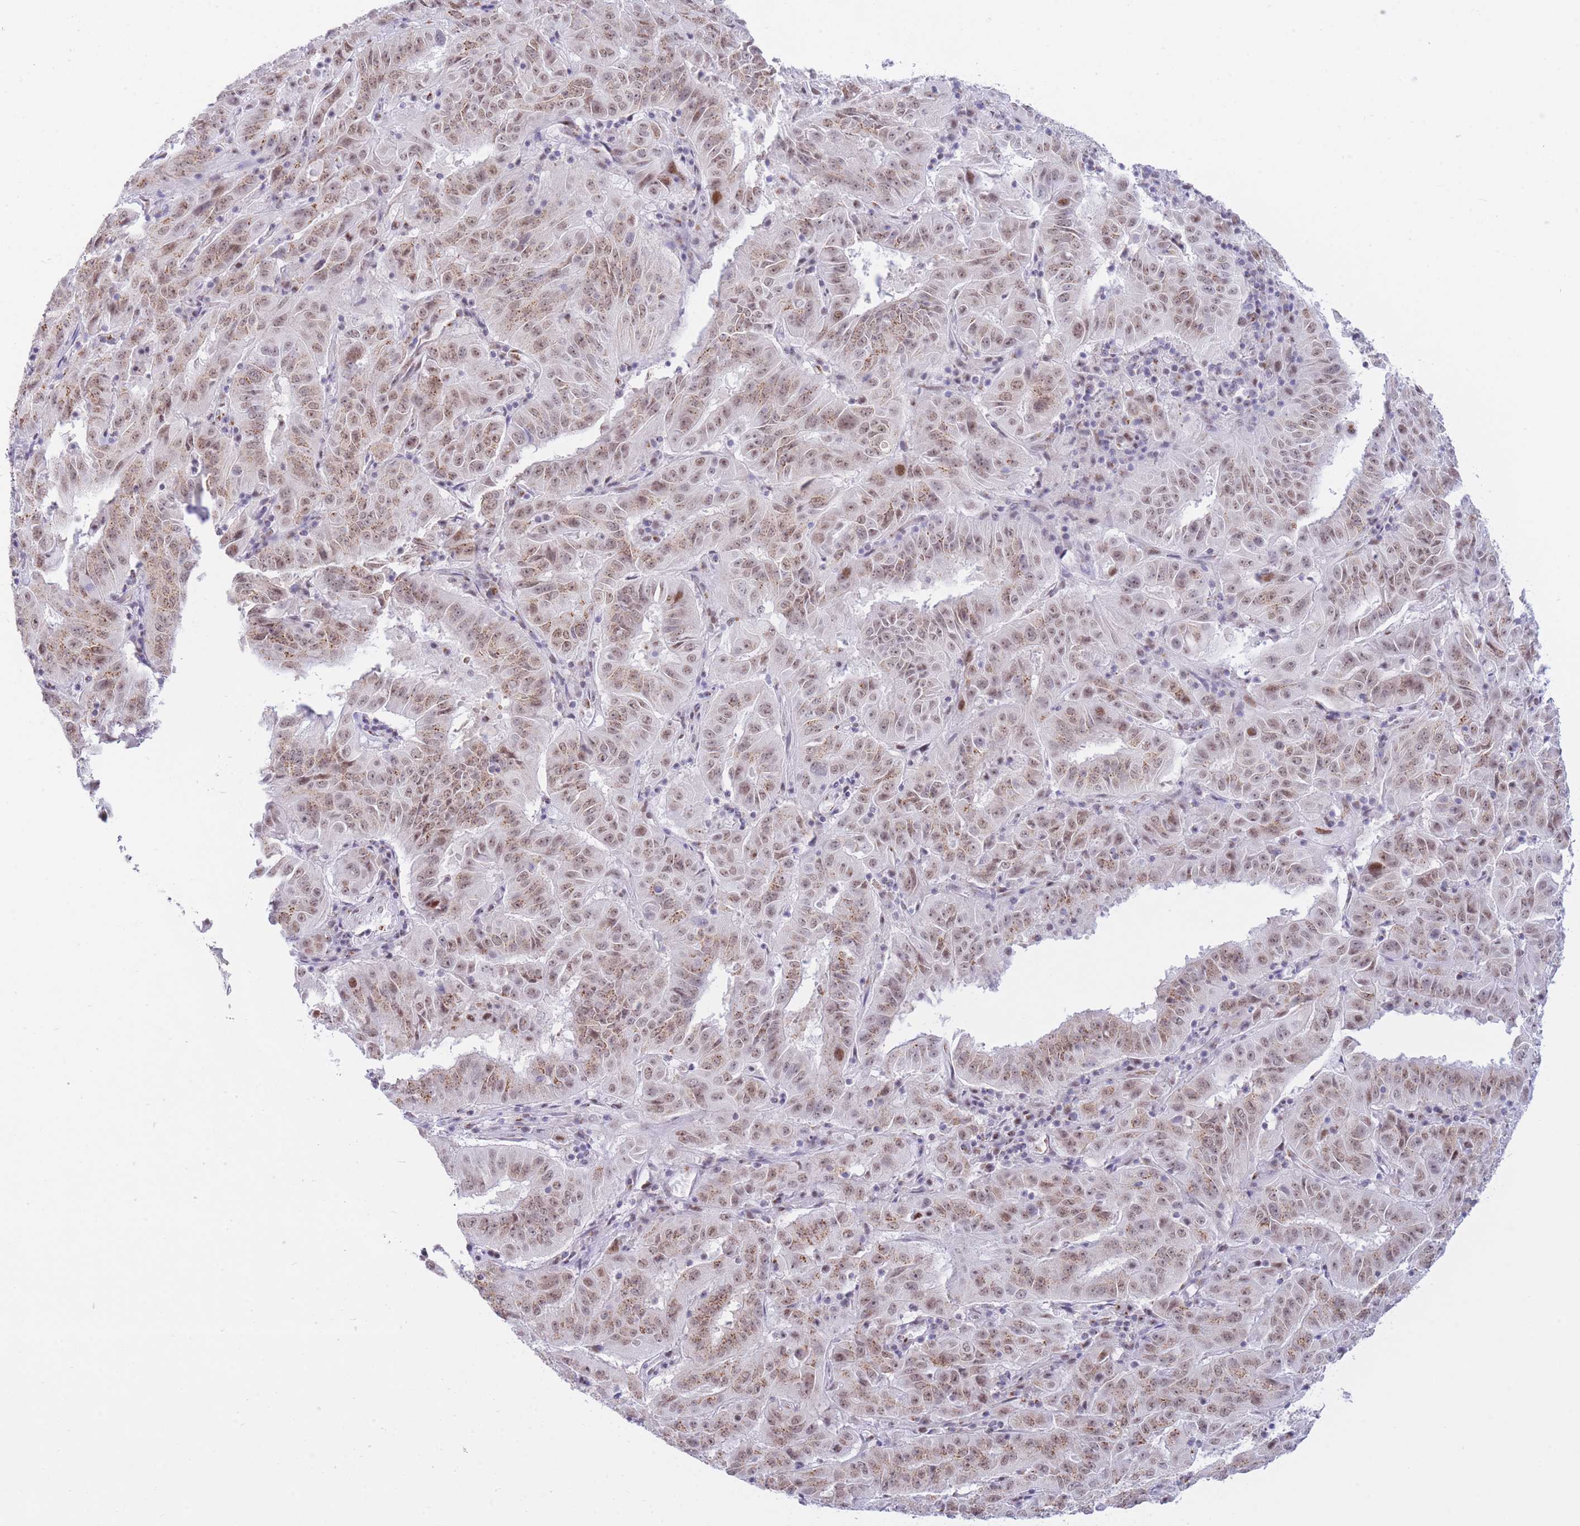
{"staining": {"intensity": "moderate", "quantity": ">75%", "location": "cytoplasmic/membranous,nuclear"}, "tissue": "pancreatic cancer", "cell_type": "Tumor cells", "image_type": "cancer", "snomed": [{"axis": "morphology", "description": "Adenocarcinoma, NOS"}, {"axis": "topography", "description": "Pancreas"}], "caption": "Pancreatic cancer stained for a protein (brown) shows moderate cytoplasmic/membranous and nuclear positive positivity in approximately >75% of tumor cells.", "gene": "INO80C", "patient": {"sex": "male", "age": 63}}